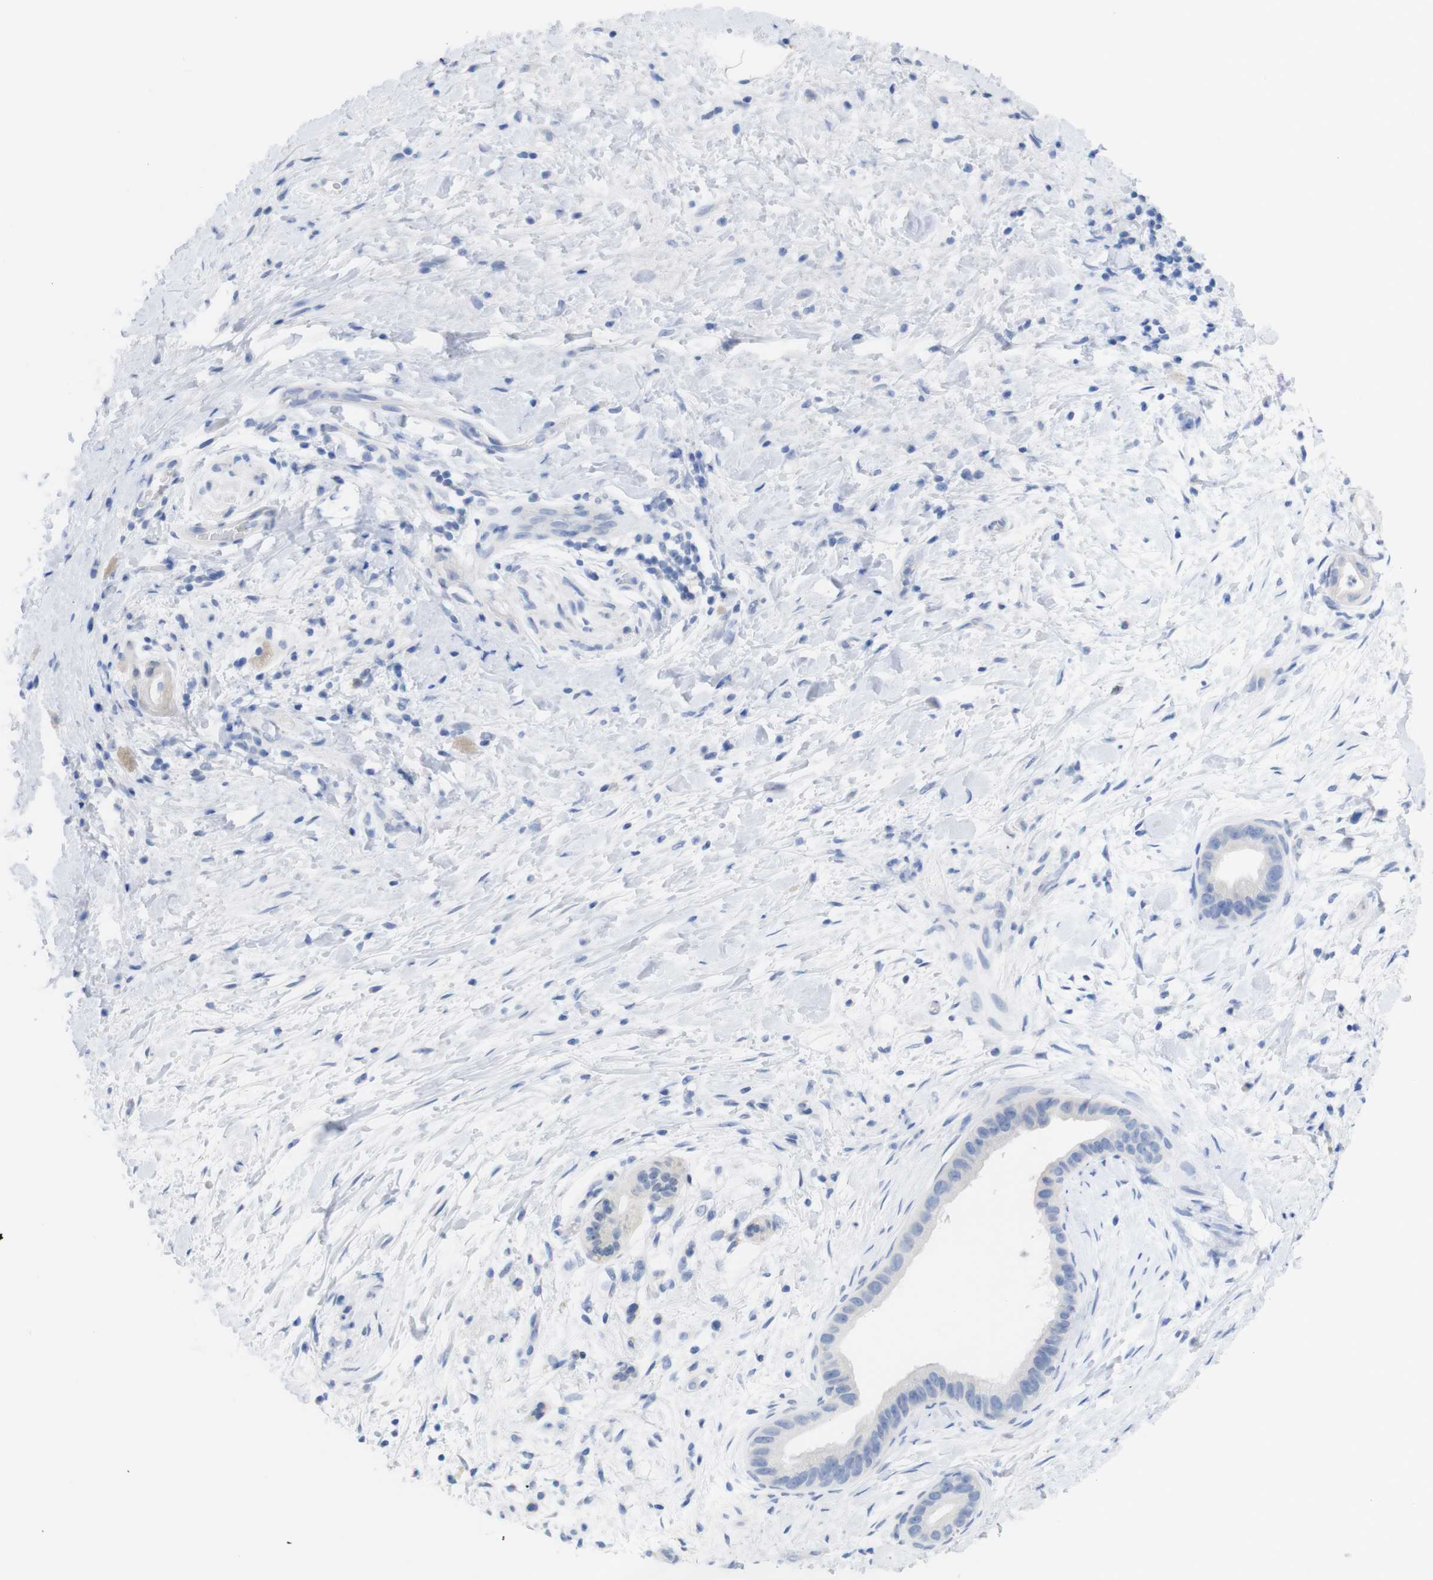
{"staining": {"intensity": "negative", "quantity": "none", "location": "none"}, "tissue": "pancreatic cancer", "cell_type": "Tumor cells", "image_type": "cancer", "snomed": [{"axis": "morphology", "description": "Adenocarcinoma, NOS"}, {"axis": "topography", "description": "Pancreas"}], "caption": "Tumor cells show no significant staining in pancreatic cancer (adenocarcinoma). The staining was performed using DAB (3,3'-diaminobenzidine) to visualize the protein expression in brown, while the nuclei were stained in blue with hematoxylin (Magnification: 20x).", "gene": "PNMA1", "patient": {"sex": "male", "age": 55}}